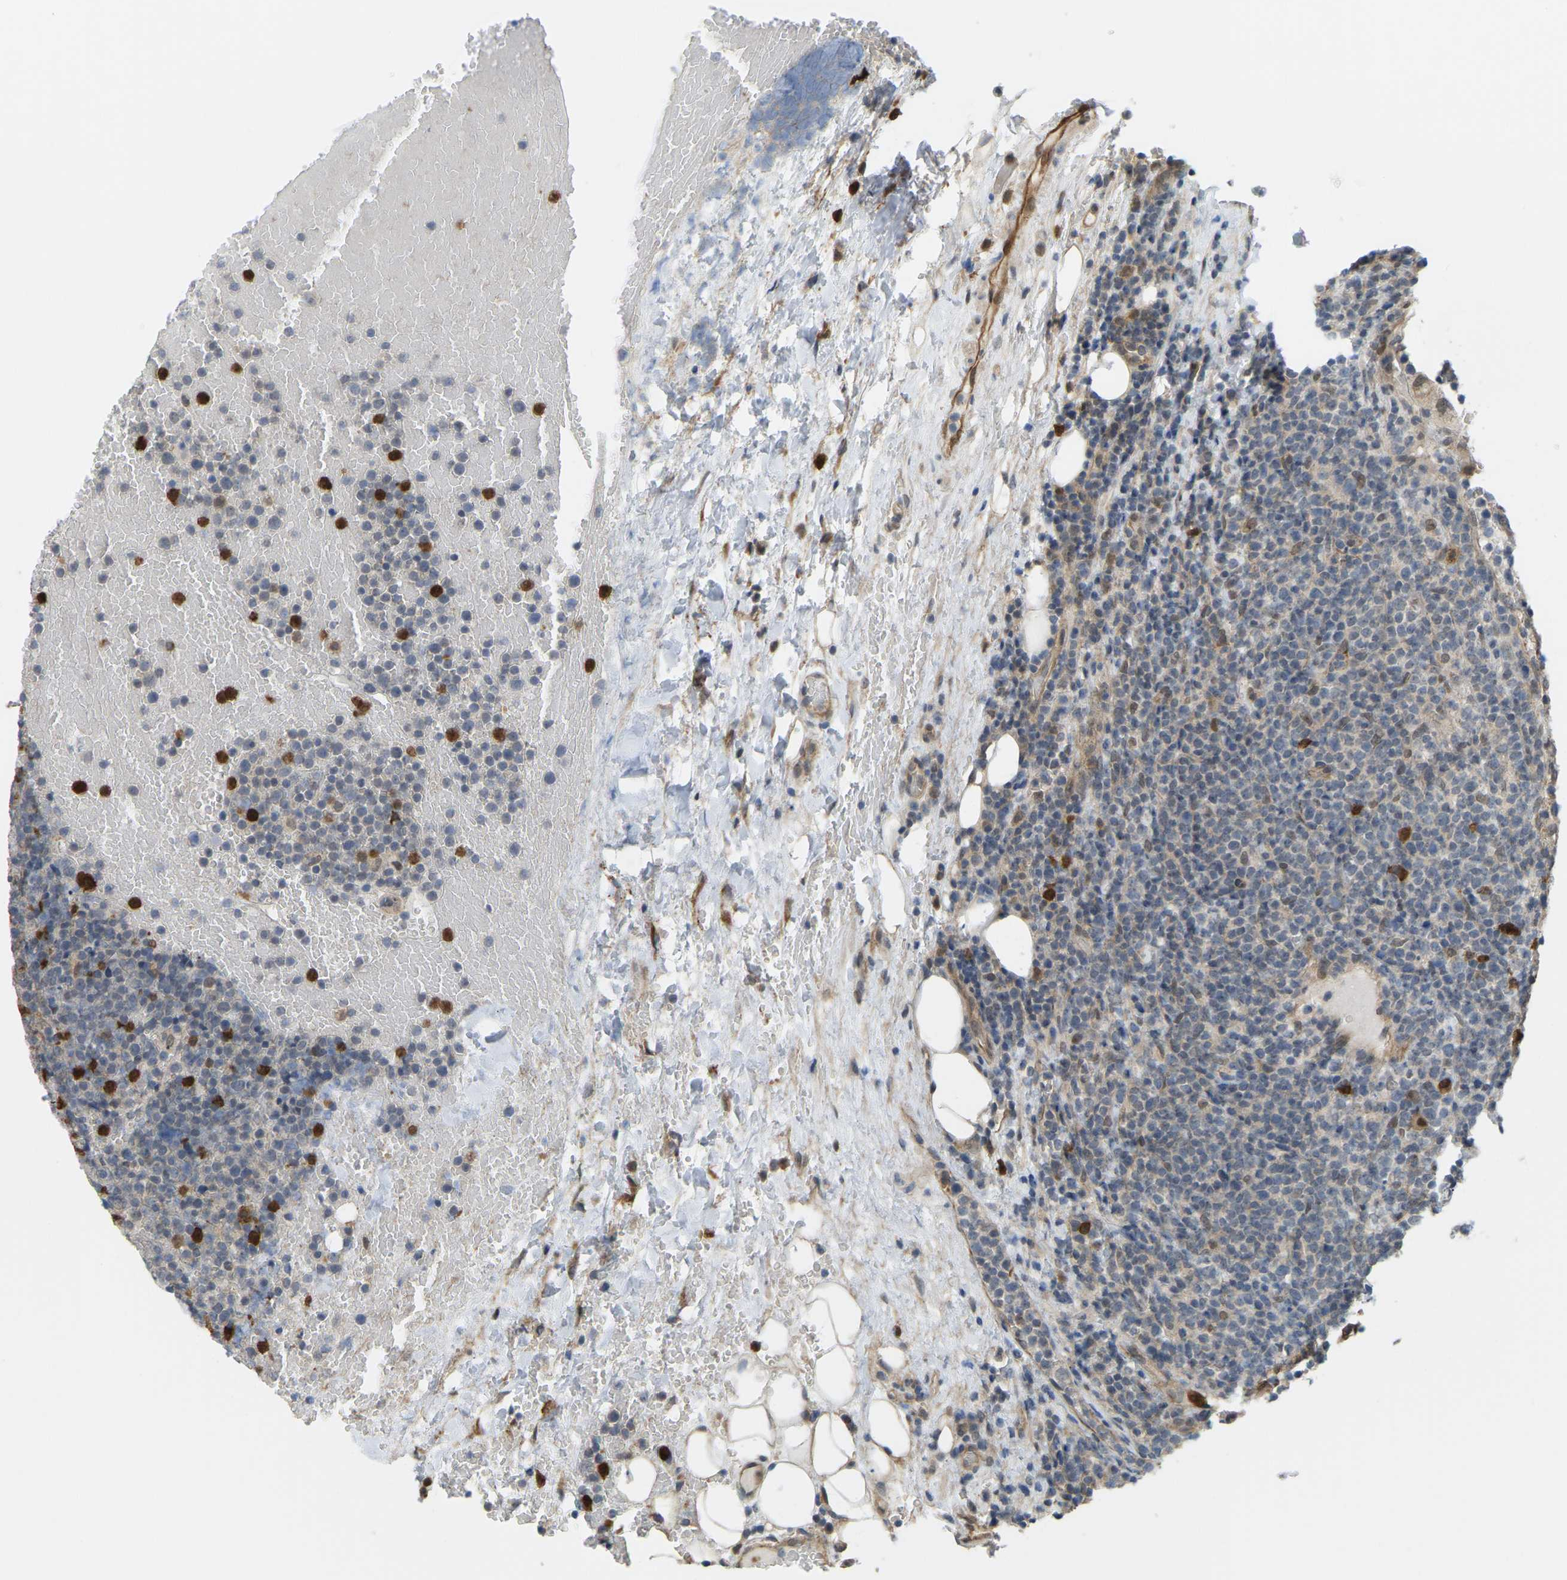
{"staining": {"intensity": "weak", "quantity": "25%-75%", "location": "cytoplasmic/membranous"}, "tissue": "lymphoma", "cell_type": "Tumor cells", "image_type": "cancer", "snomed": [{"axis": "morphology", "description": "Malignant lymphoma, non-Hodgkin's type, High grade"}, {"axis": "topography", "description": "Lymph node"}], "caption": "Protein staining demonstrates weak cytoplasmic/membranous staining in approximately 25%-75% of tumor cells in lymphoma.", "gene": "SERPINB5", "patient": {"sex": "male", "age": 61}}